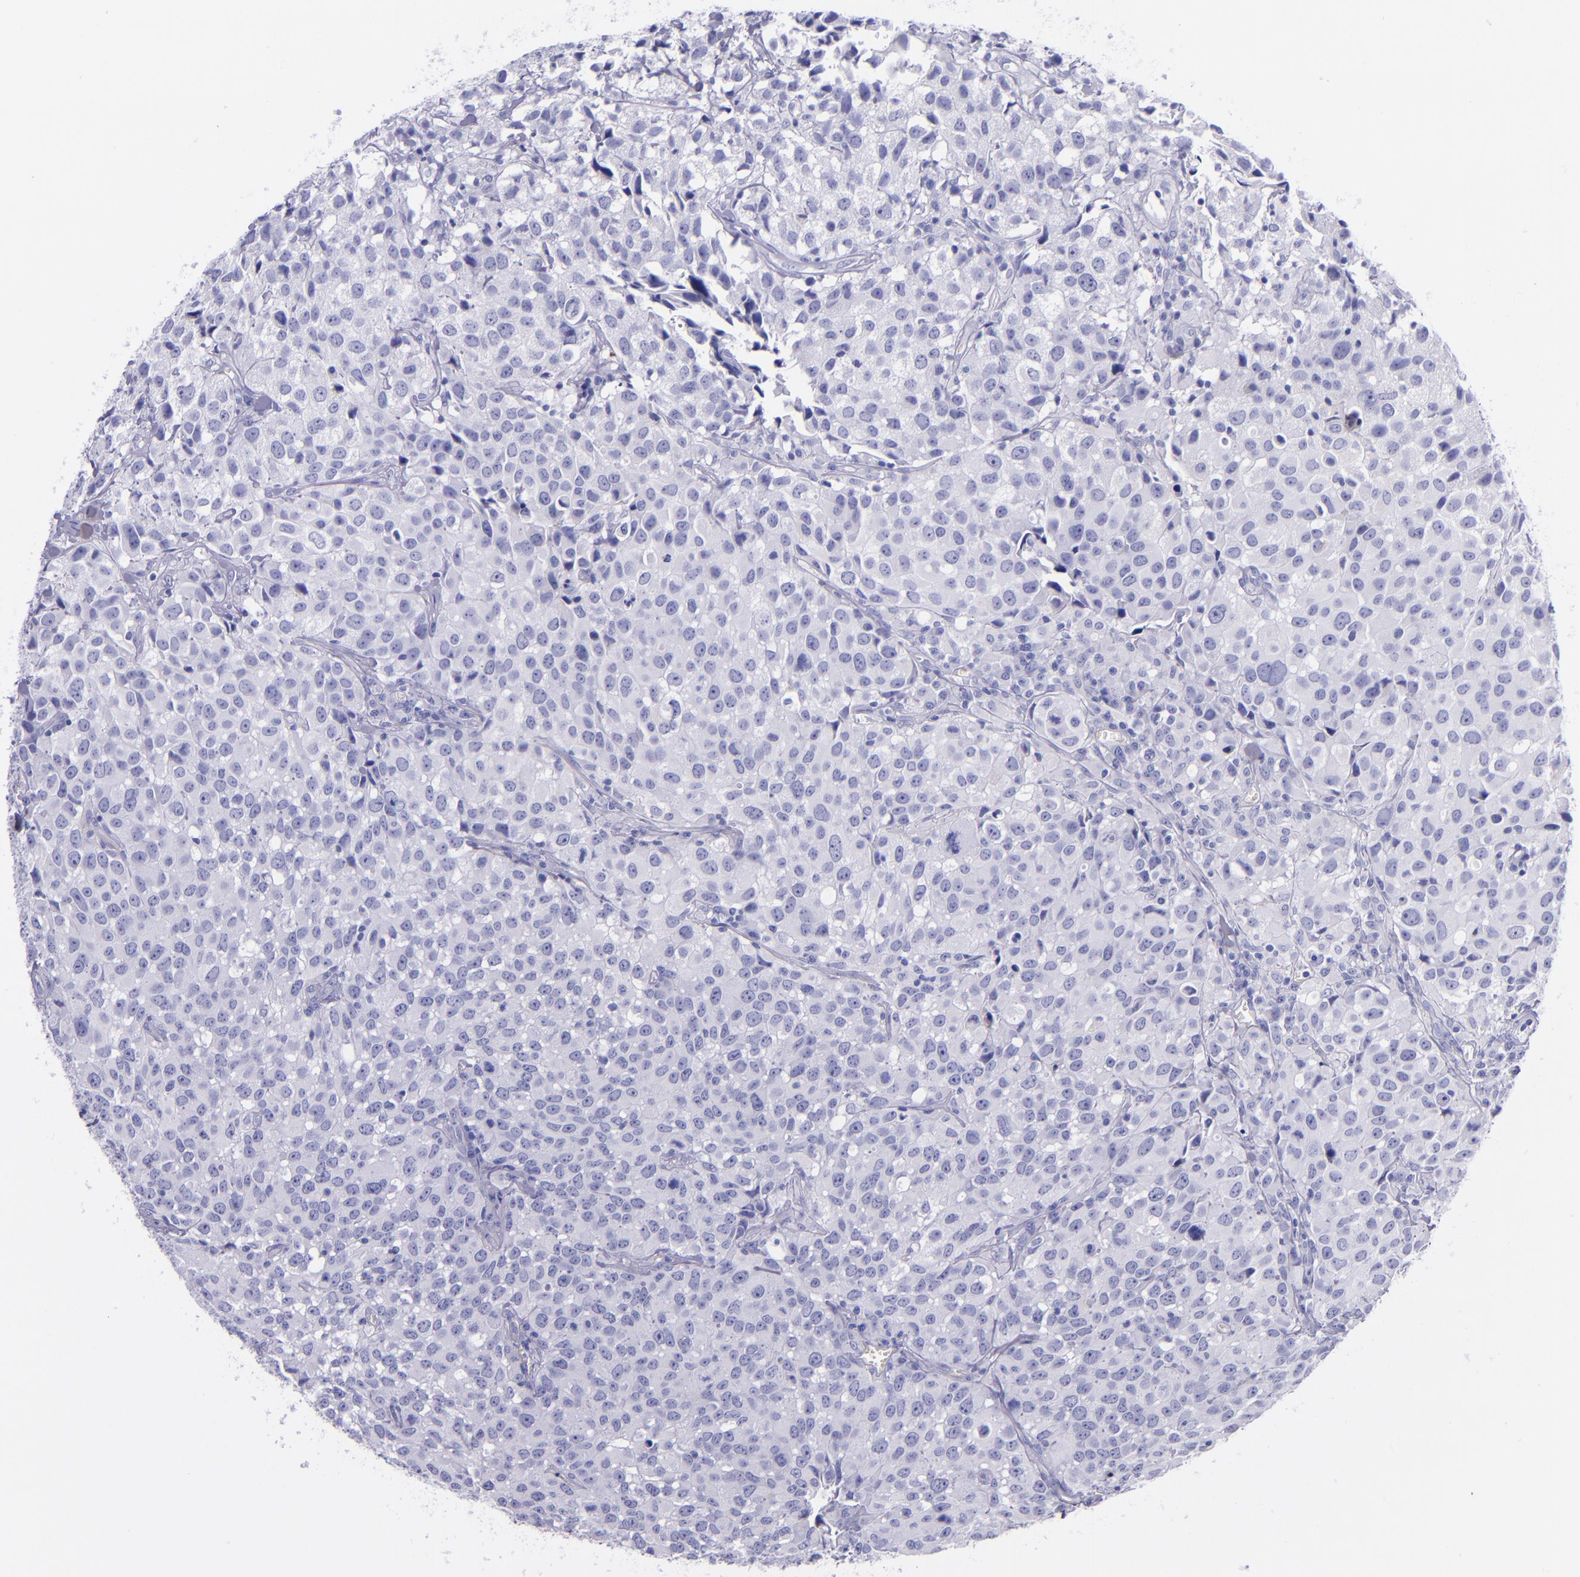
{"staining": {"intensity": "negative", "quantity": "none", "location": "none"}, "tissue": "urothelial cancer", "cell_type": "Tumor cells", "image_type": "cancer", "snomed": [{"axis": "morphology", "description": "Urothelial carcinoma, High grade"}, {"axis": "topography", "description": "Urinary bladder"}], "caption": "This is an immunohistochemistry (IHC) histopathology image of human urothelial cancer. There is no staining in tumor cells.", "gene": "SLPI", "patient": {"sex": "female", "age": 75}}